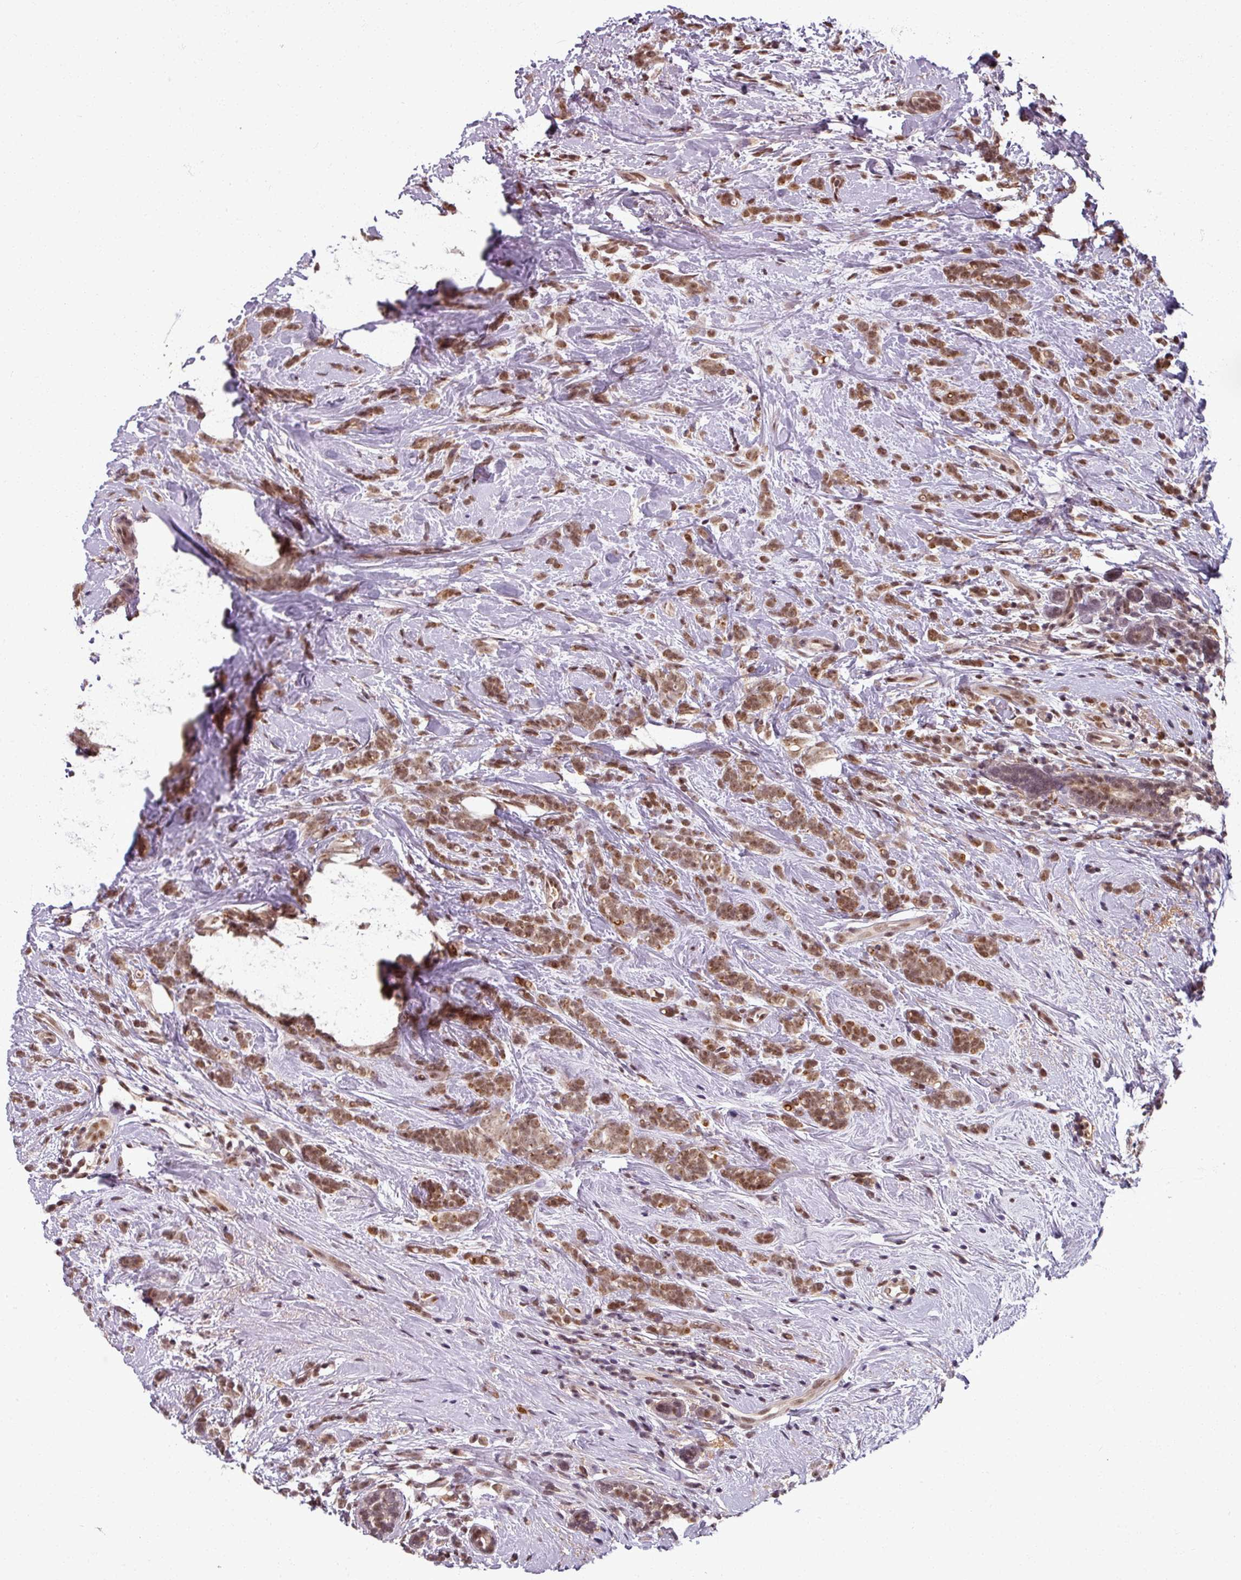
{"staining": {"intensity": "moderate", "quantity": ">75%", "location": "nuclear"}, "tissue": "breast cancer", "cell_type": "Tumor cells", "image_type": "cancer", "snomed": [{"axis": "morphology", "description": "Lobular carcinoma"}, {"axis": "topography", "description": "Breast"}], "caption": "There is medium levels of moderate nuclear staining in tumor cells of breast cancer (lobular carcinoma), as demonstrated by immunohistochemical staining (brown color).", "gene": "POLR2G", "patient": {"sex": "female", "age": 58}}